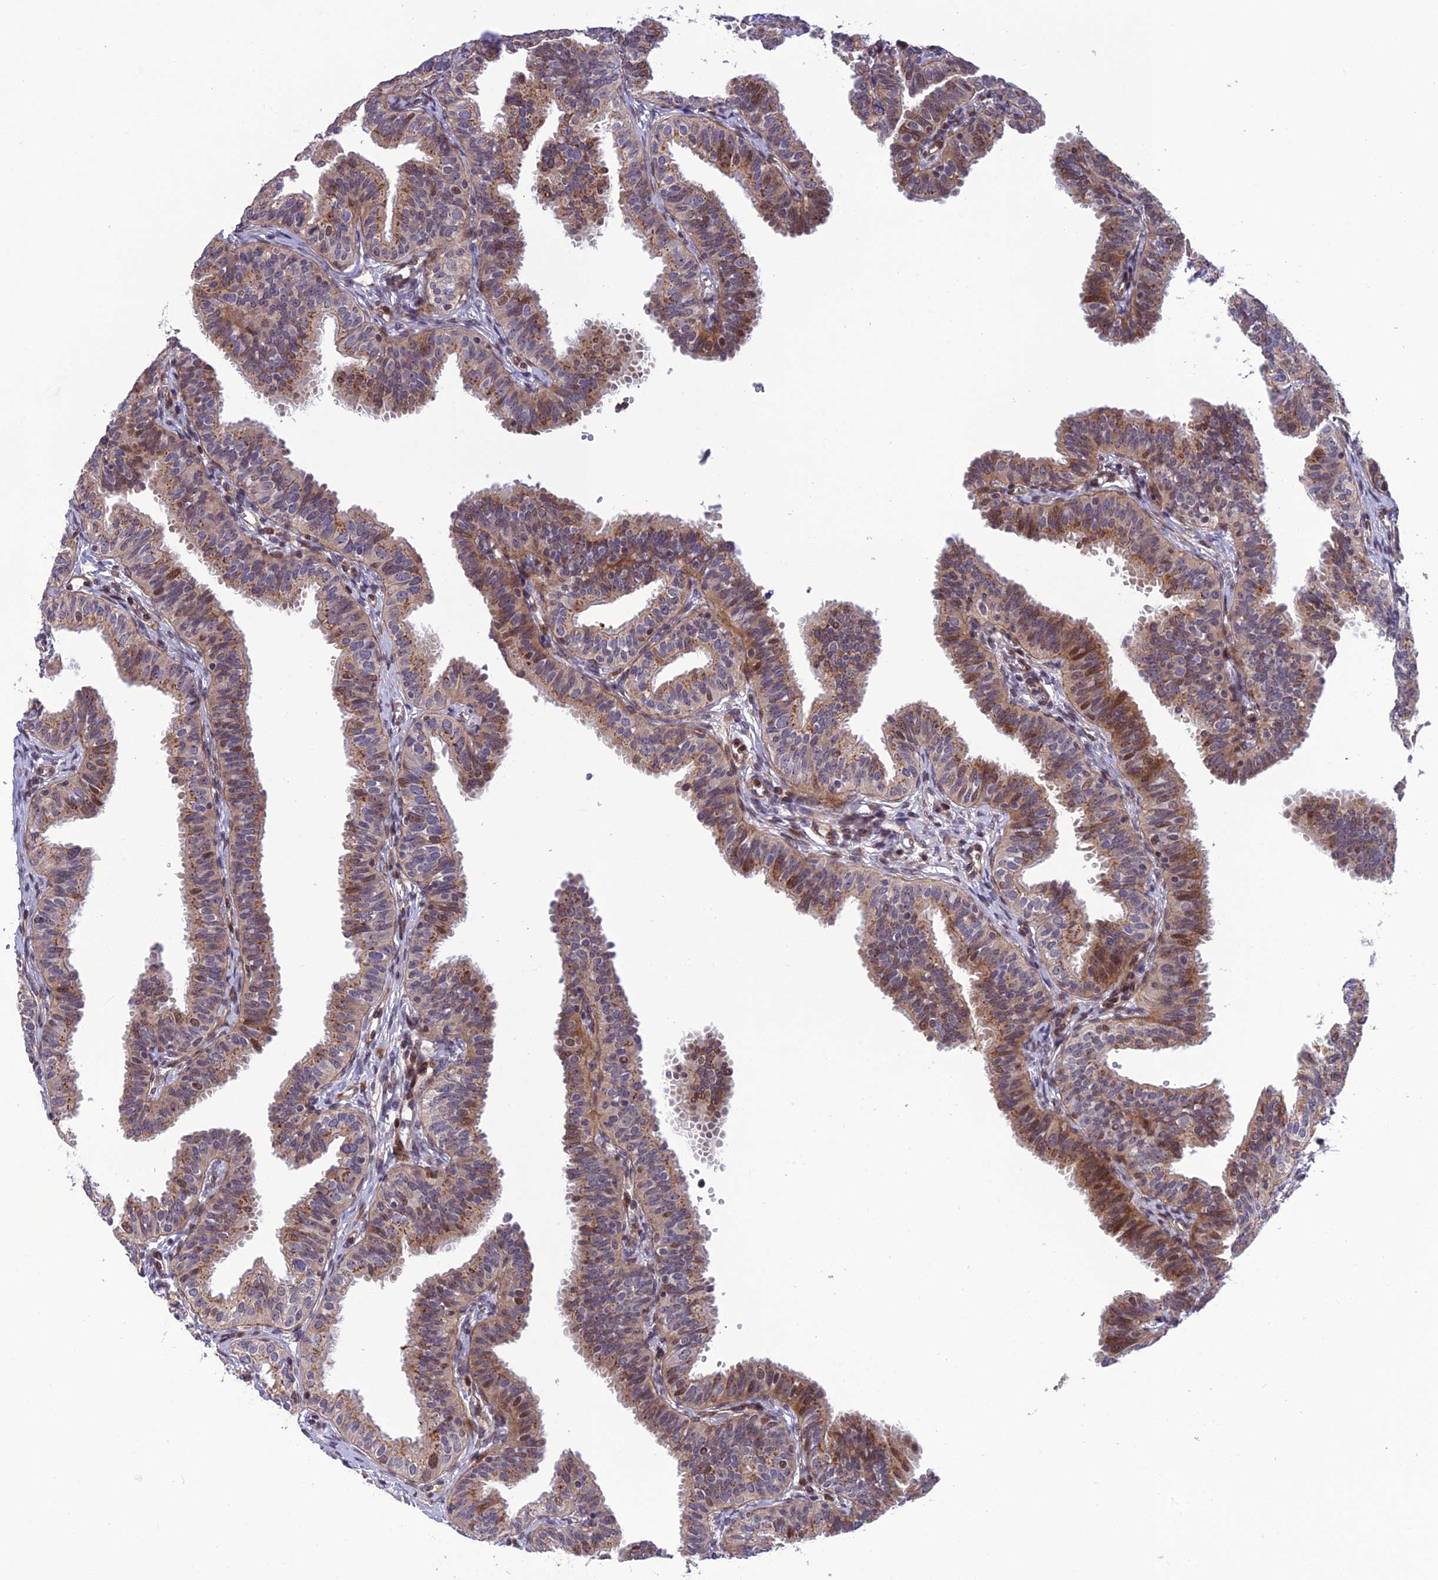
{"staining": {"intensity": "moderate", "quantity": "25%-75%", "location": "cytoplasmic/membranous,nuclear"}, "tissue": "fallopian tube", "cell_type": "Glandular cells", "image_type": "normal", "snomed": [{"axis": "morphology", "description": "Normal tissue, NOS"}, {"axis": "topography", "description": "Fallopian tube"}], "caption": "Immunohistochemistry (IHC) of normal human fallopian tube reveals medium levels of moderate cytoplasmic/membranous,nuclear expression in about 25%-75% of glandular cells. (Stains: DAB (3,3'-diaminobenzidine) in brown, nuclei in blue, Microscopy: brightfield microscopy at high magnification).", "gene": "SMIM7", "patient": {"sex": "female", "age": 35}}